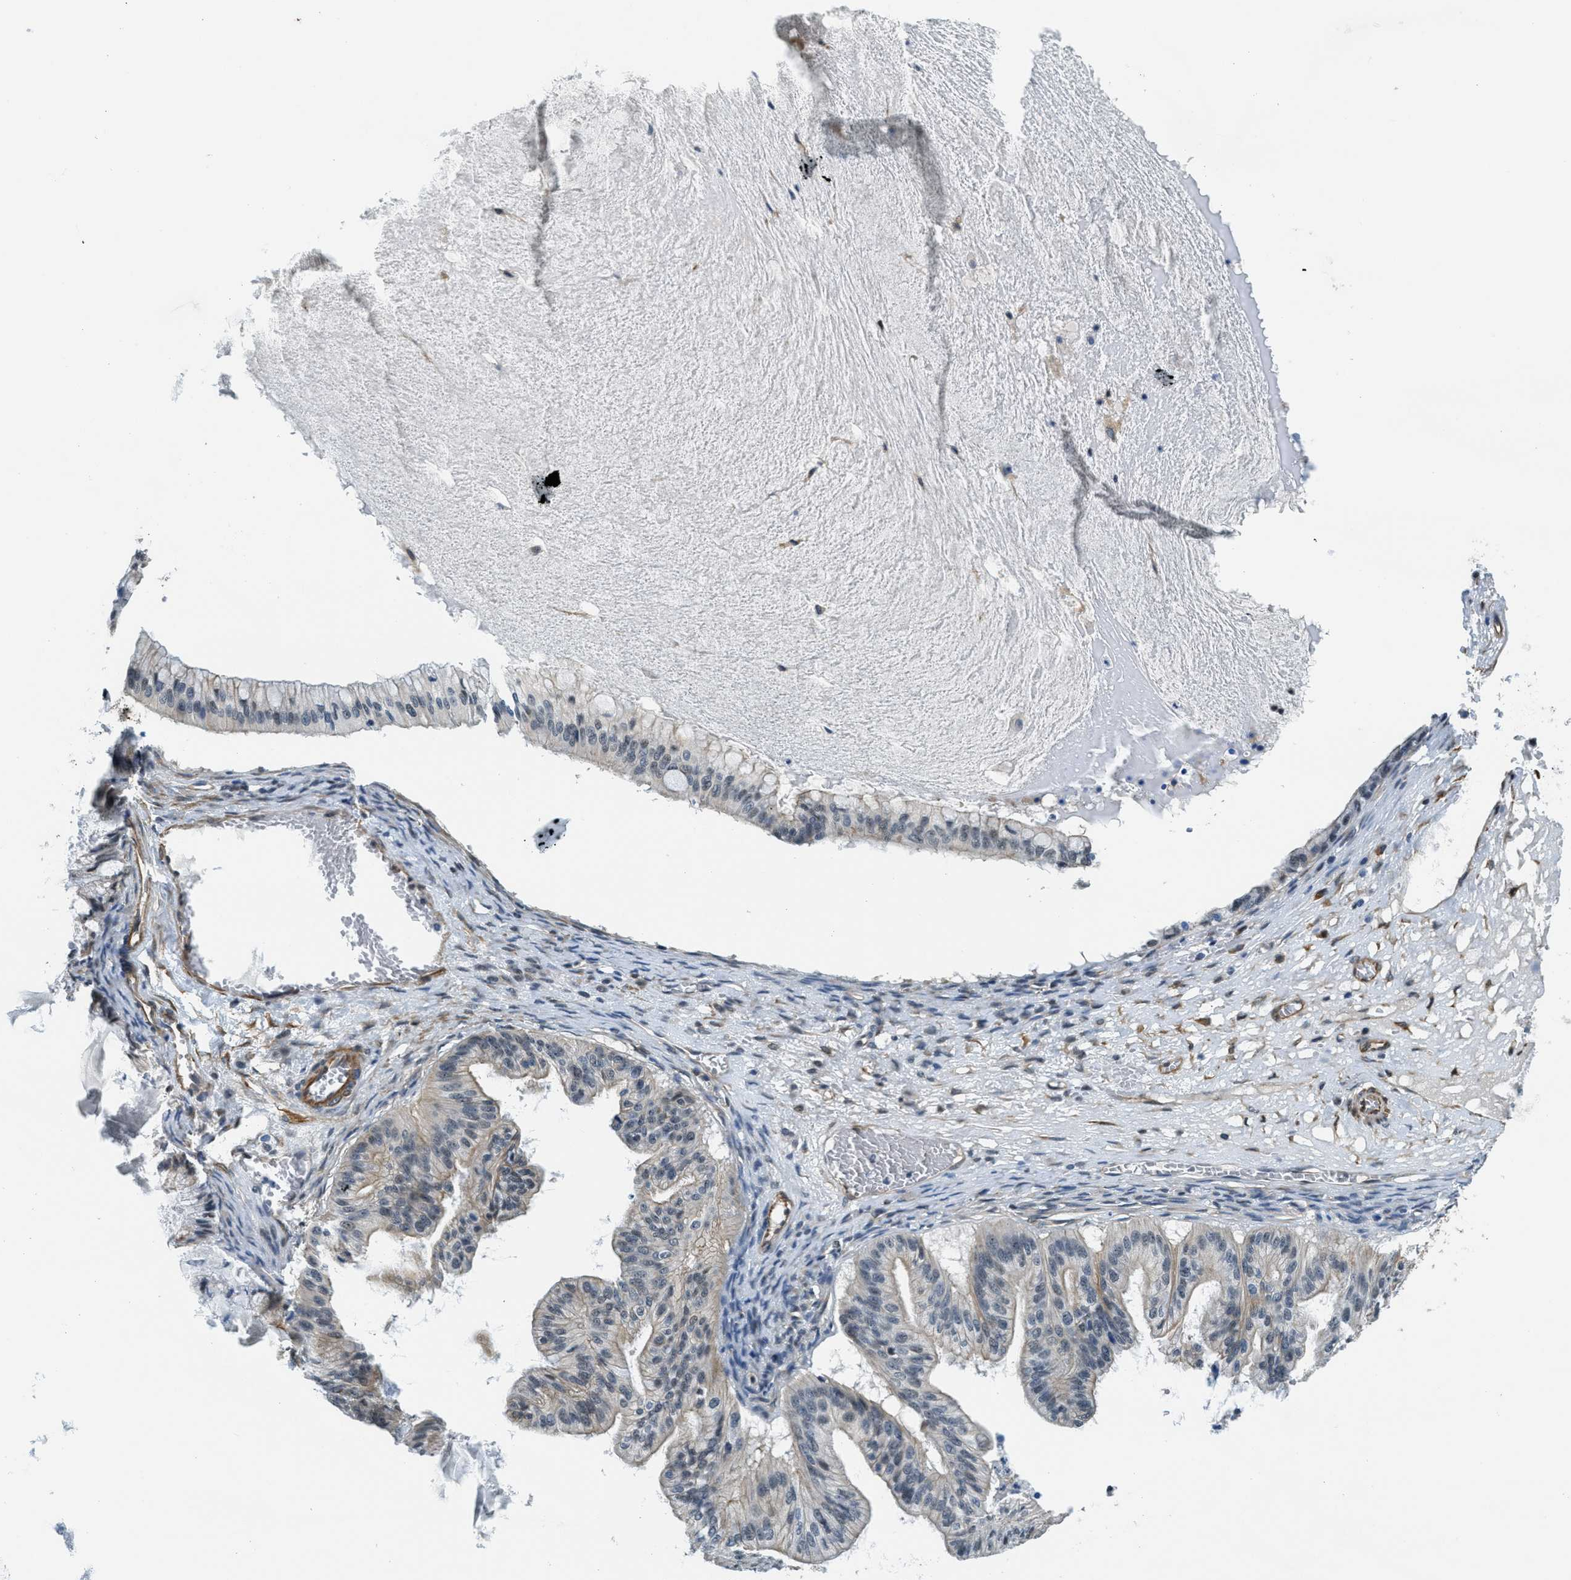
{"staining": {"intensity": "weak", "quantity": "<25%", "location": "cytoplasmic/membranous"}, "tissue": "ovarian cancer", "cell_type": "Tumor cells", "image_type": "cancer", "snomed": [{"axis": "morphology", "description": "Cystadenocarcinoma, mucinous, NOS"}, {"axis": "topography", "description": "Ovary"}], "caption": "A high-resolution histopathology image shows immunohistochemistry (IHC) staining of ovarian cancer (mucinous cystadenocarcinoma), which shows no significant staining in tumor cells. Brightfield microscopy of IHC stained with DAB (brown) and hematoxylin (blue), captured at high magnification.", "gene": "CFAP36", "patient": {"sex": "female", "age": 57}}